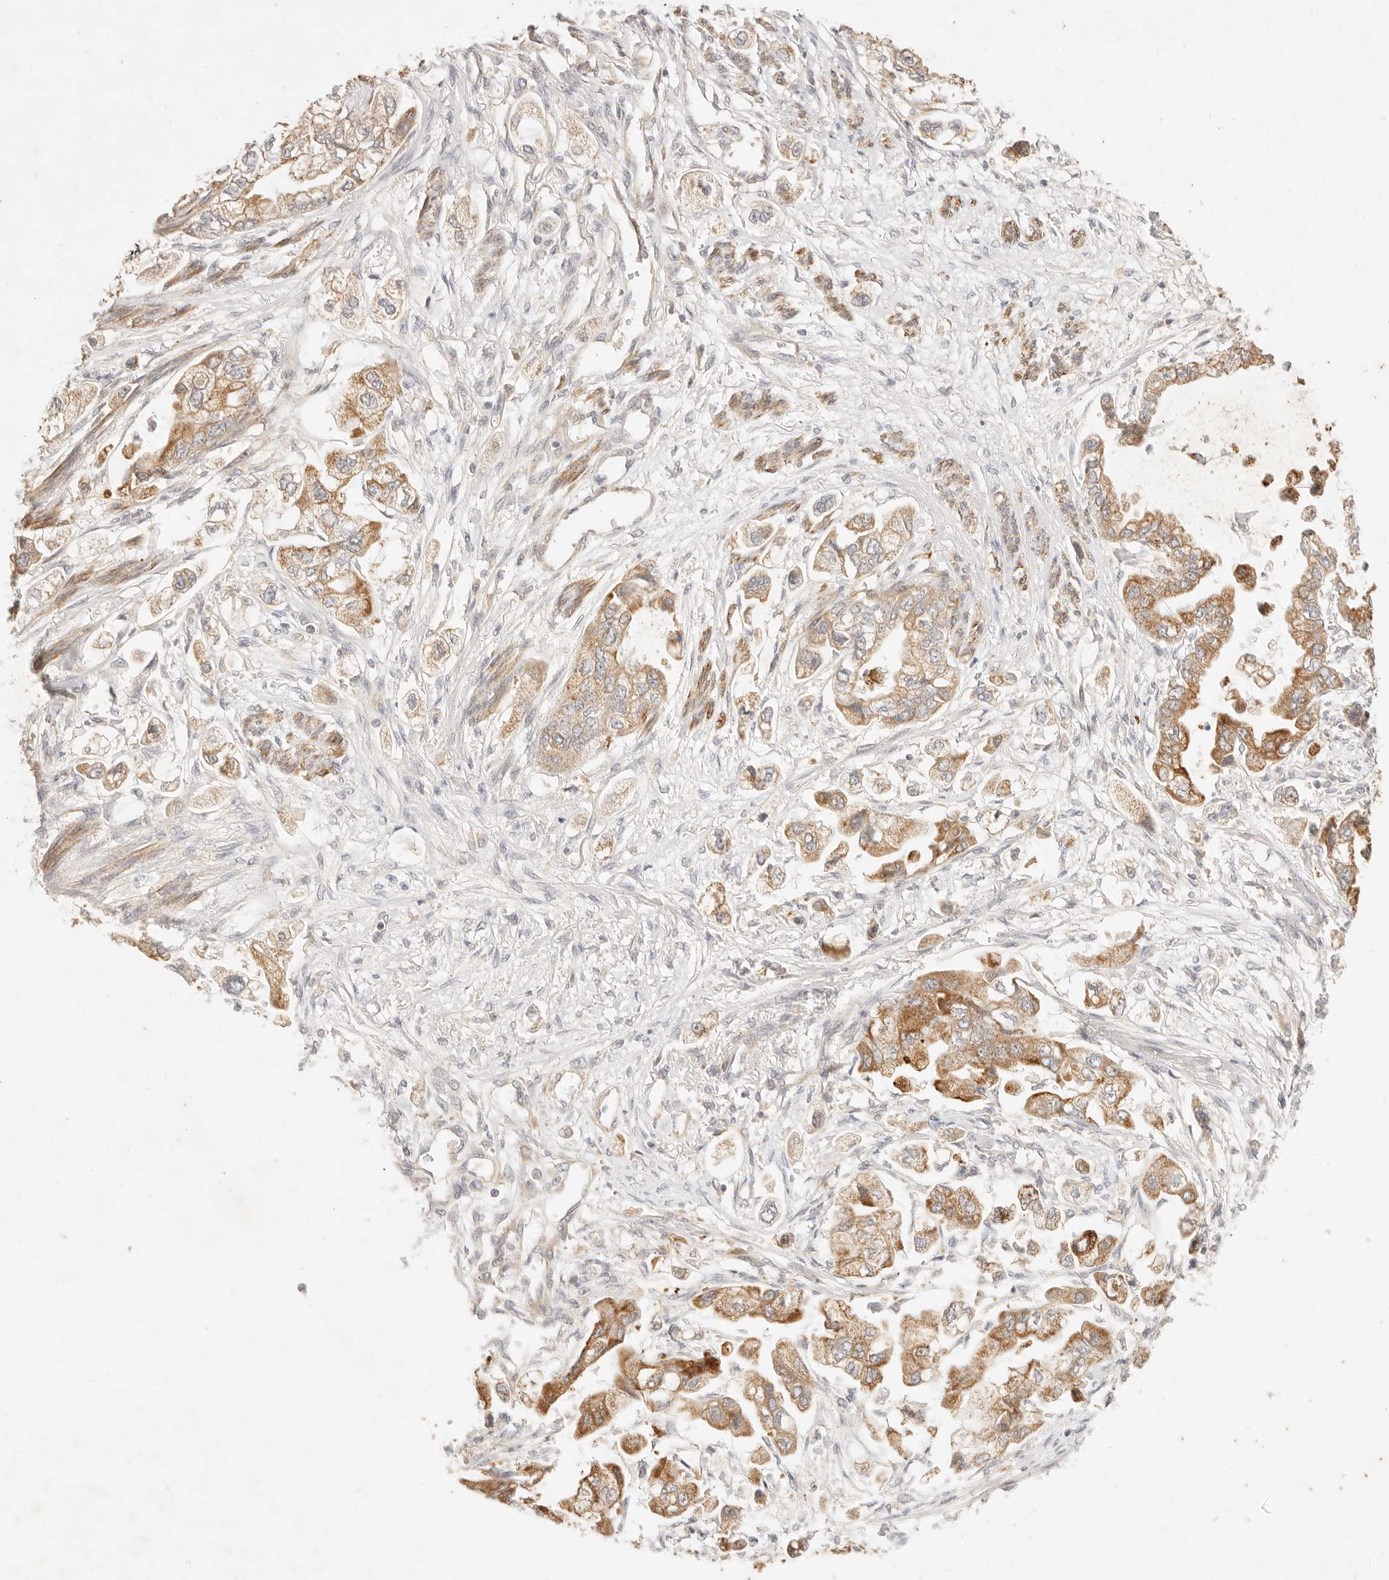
{"staining": {"intensity": "moderate", "quantity": ">75%", "location": "cytoplasmic/membranous"}, "tissue": "stomach cancer", "cell_type": "Tumor cells", "image_type": "cancer", "snomed": [{"axis": "morphology", "description": "Adenocarcinoma, NOS"}, {"axis": "topography", "description": "Stomach"}], "caption": "Human stomach cancer stained with a brown dye exhibits moderate cytoplasmic/membranous positive staining in approximately >75% of tumor cells.", "gene": "RUBCNL", "patient": {"sex": "male", "age": 62}}